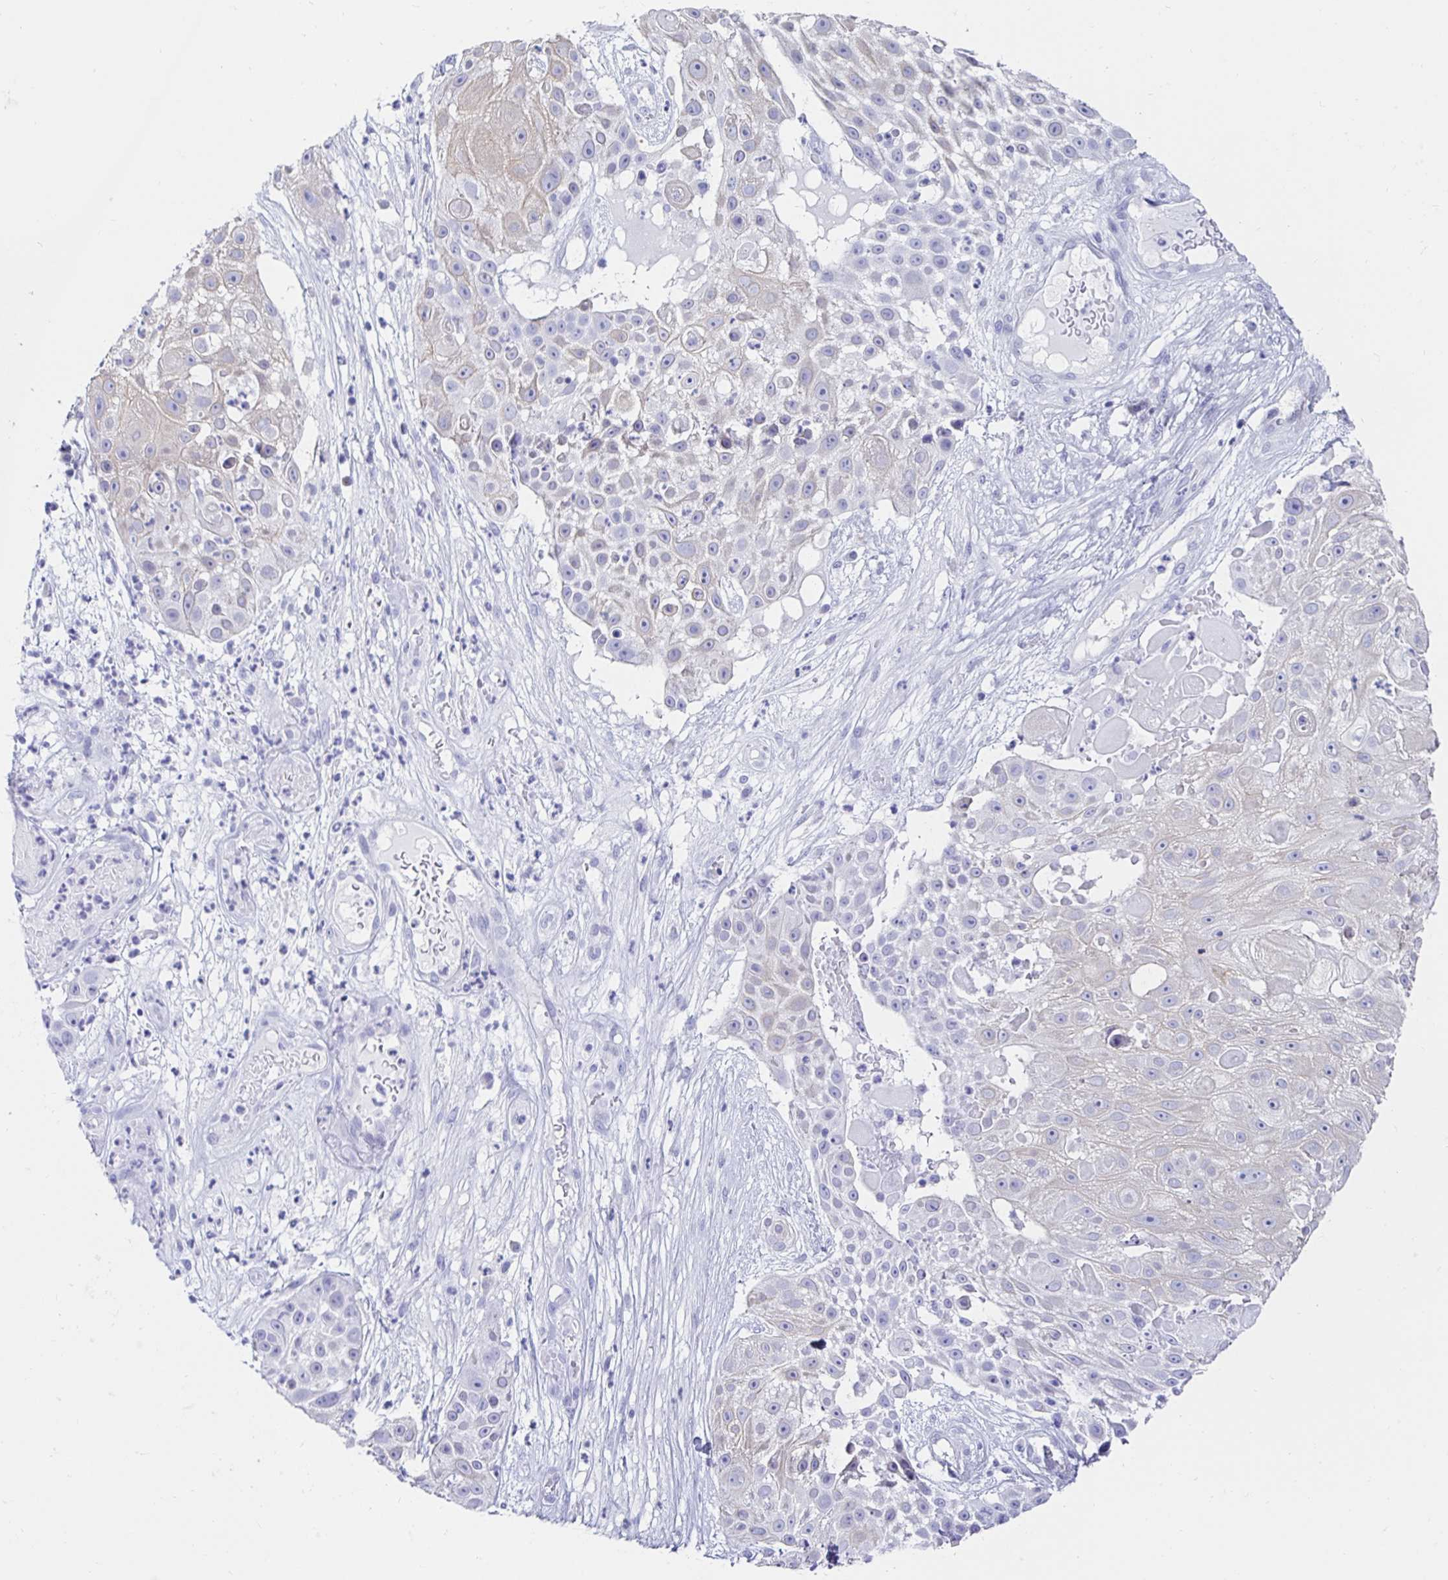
{"staining": {"intensity": "negative", "quantity": "none", "location": "none"}, "tissue": "skin cancer", "cell_type": "Tumor cells", "image_type": "cancer", "snomed": [{"axis": "morphology", "description": "Squamous cell carcinoma, NOS"}, {"axis": "topography", "description": "Skin"}], "caption": "An image of skin squamous cell carcinoma stained for a protein exhibits no brown staining in tumor cells.", "gene": "CA9", "patient": {"sex": "female", "age": 86}}